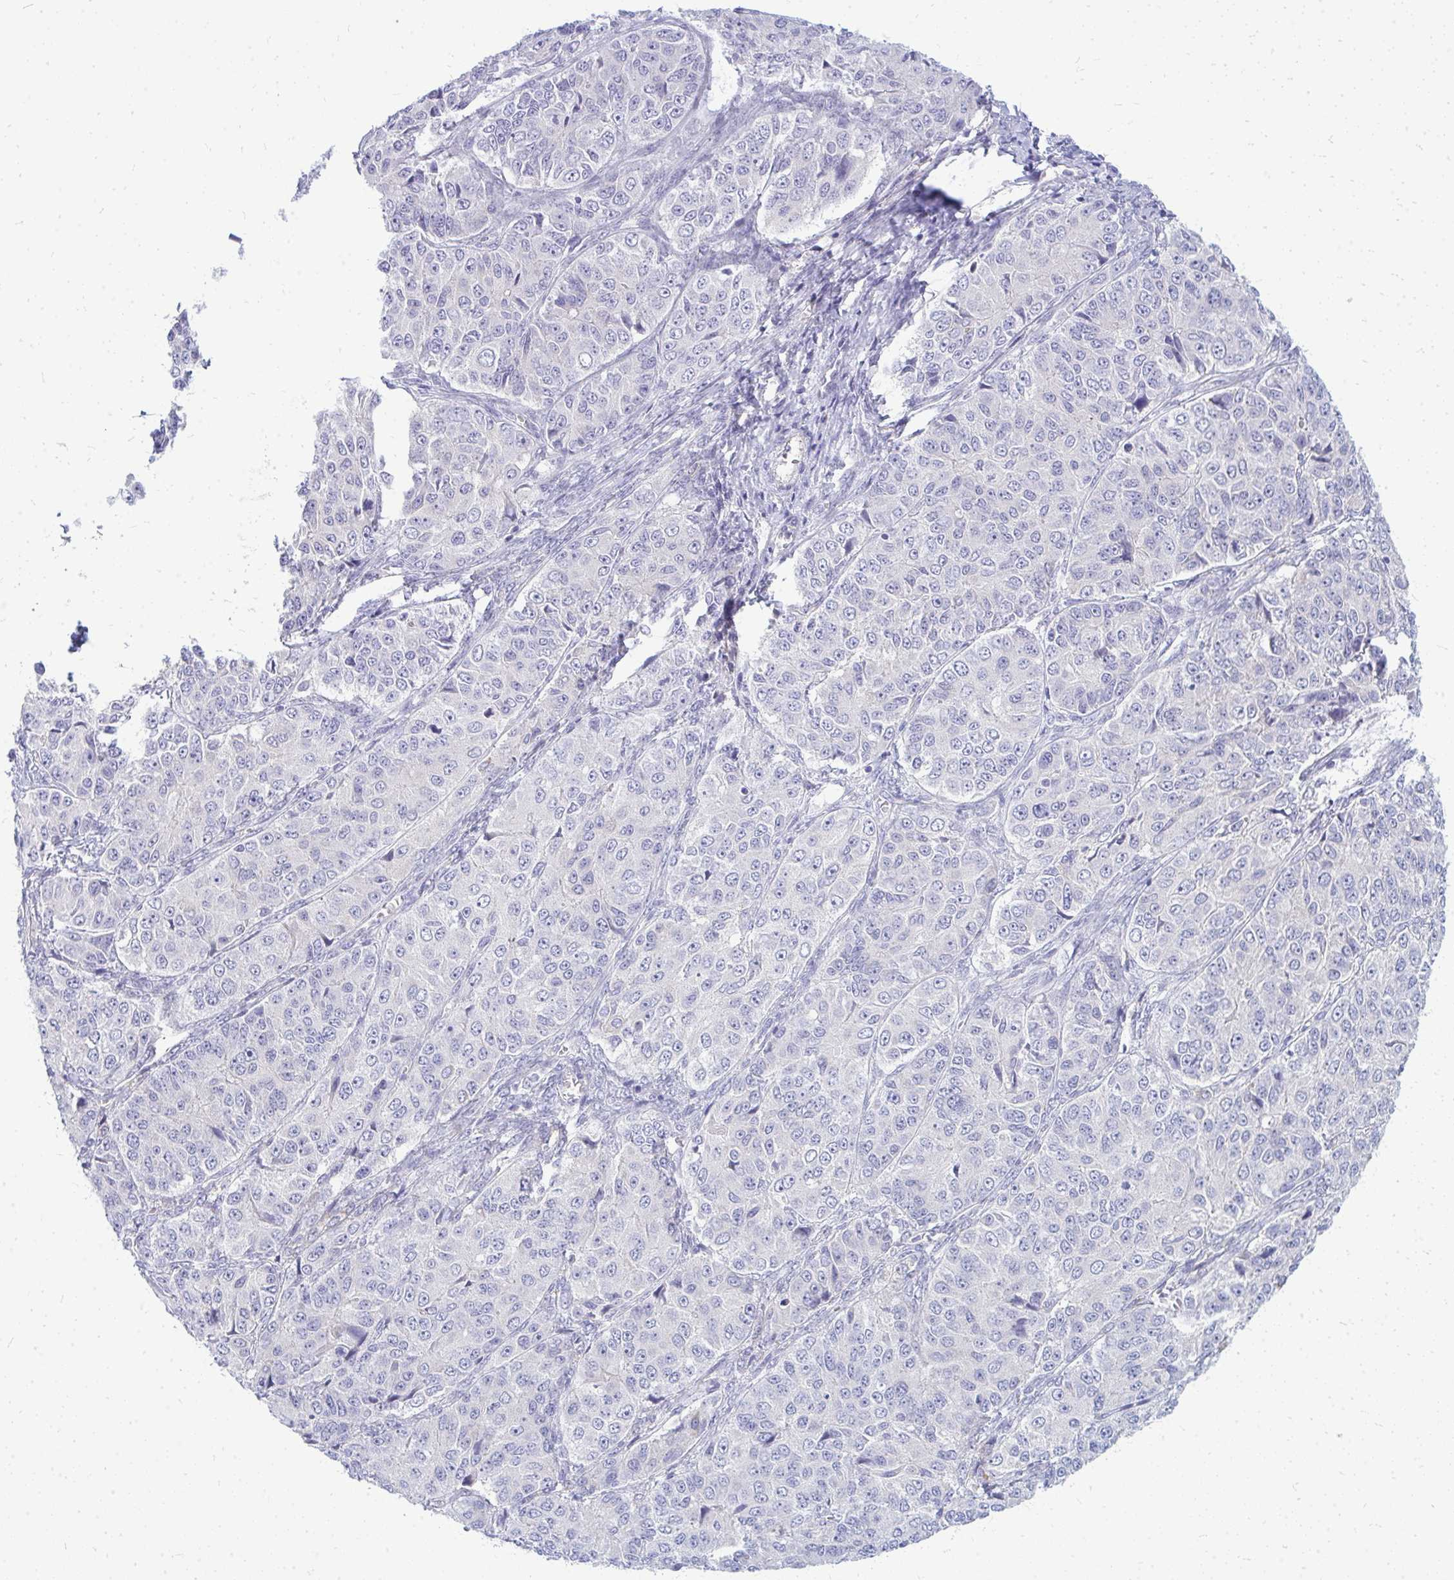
{"staining": {"intensity": "negative", "quantity": "none", "location": "none"}, "tissue": "ovarian cancer", "cell_type": "Tumor cells", "image_type": "cancer", "snomed": [{"axis": "morphology", "description": "Carcinoma, endometroid"}, {"axis": "topography", "description": "Ovary"}], "caption": "Tumor cells are negative for protein expression in human ovarian cancer (endometroid carcinoma). (DAB IHC with hematoxylin counter stain).", "gene": "TSPEAR", "patient": {"sex": "female", "age": 51}}